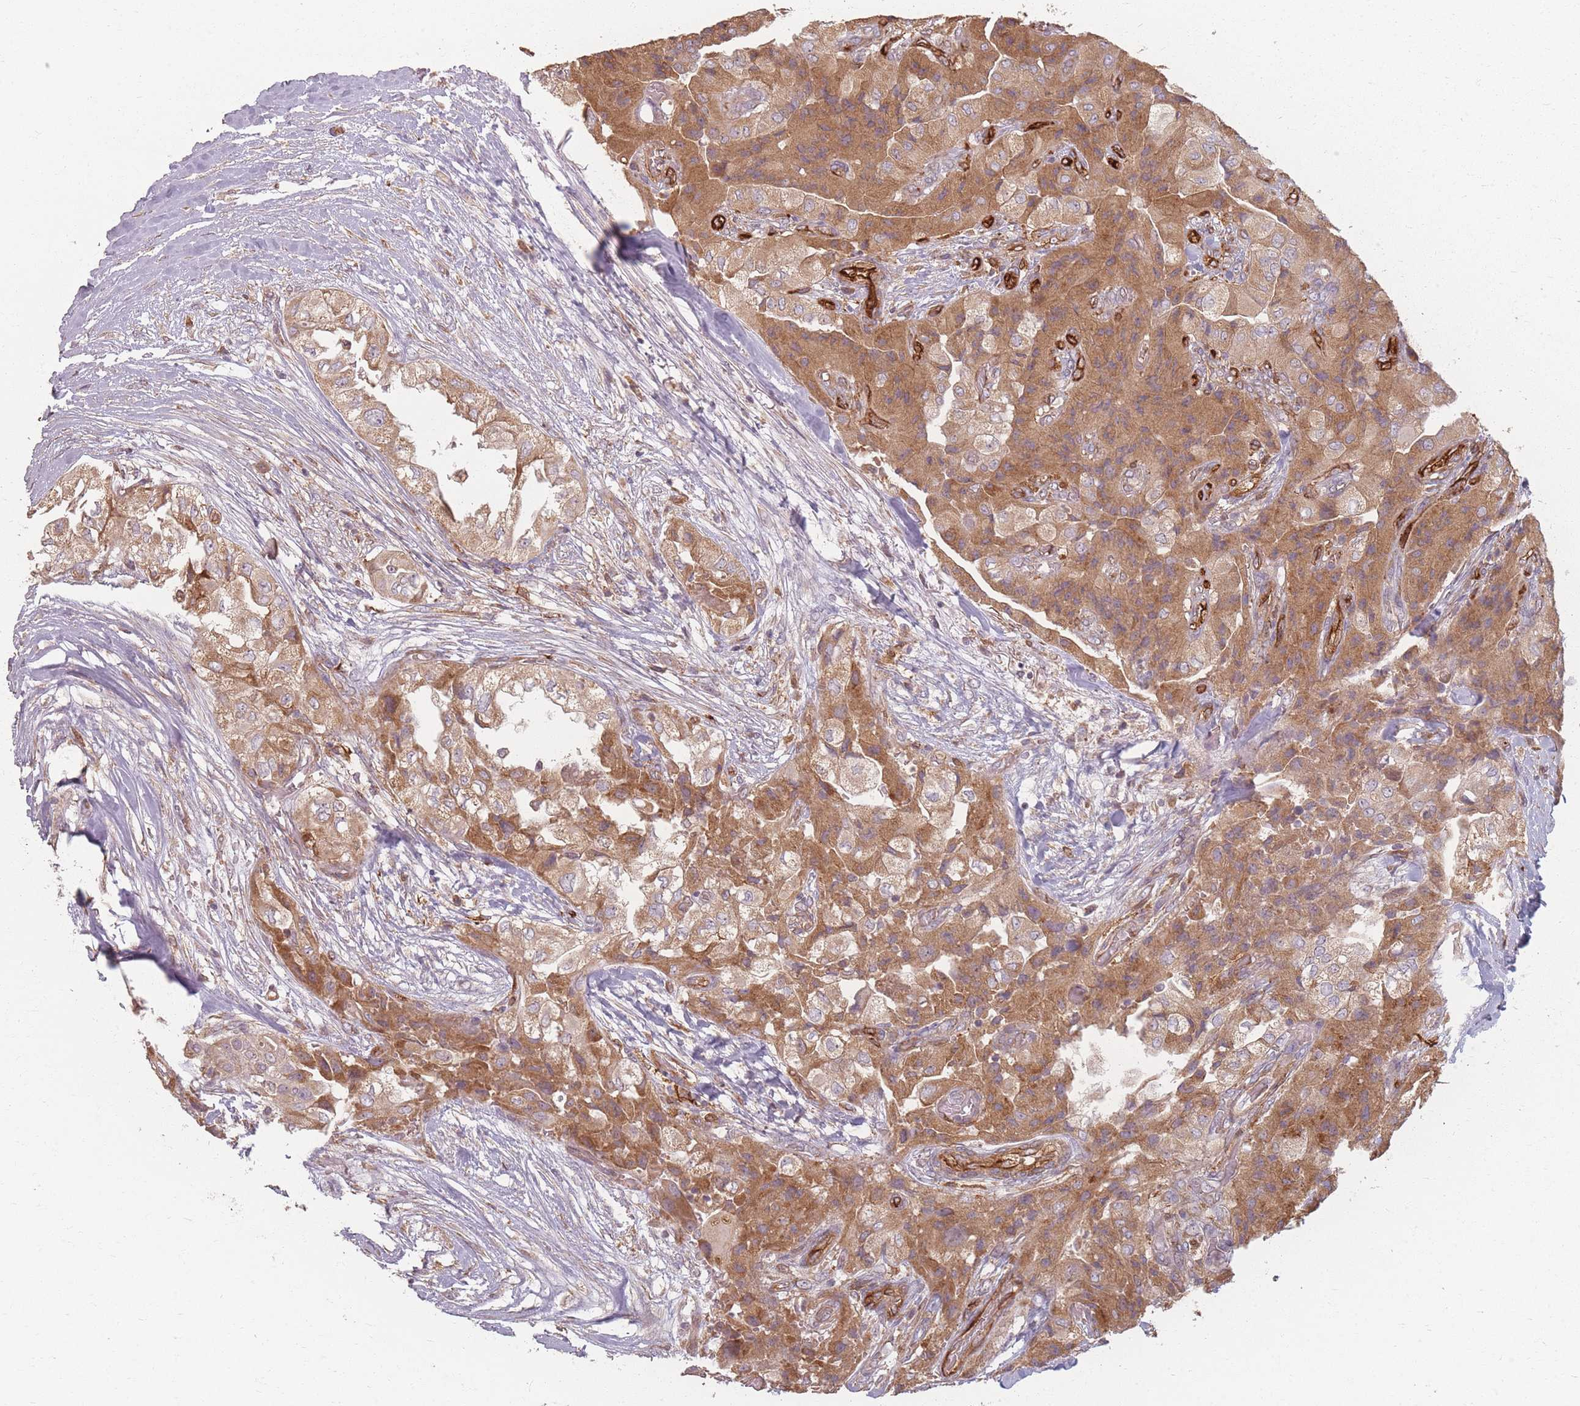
{"staining": {"intensity": "moderate", "quantity": ">75%", "location": "cytoplasmic/membranous"}, "tissue": "head and neck cancer", "cell_type": "Tumor cells", "image_type": "cancer", "snomed": [{"axis": "morphology", "description": "Adenocarcinoma, NOS"}, {"axis": "topography", "description": "Head-Neck"}], "caption": "High-magnification brightfield microscopy of adenocarcinoma (head and neck) stained with DAB (brown) and counterstained with hematoxylin (blue). tumor cells exhibit moderate cytoplasmic/membranous expression is appreciated in approximately>75% of cells.", "gene": "MRPS6", "patient": {"sex": "male", "age": 66}}